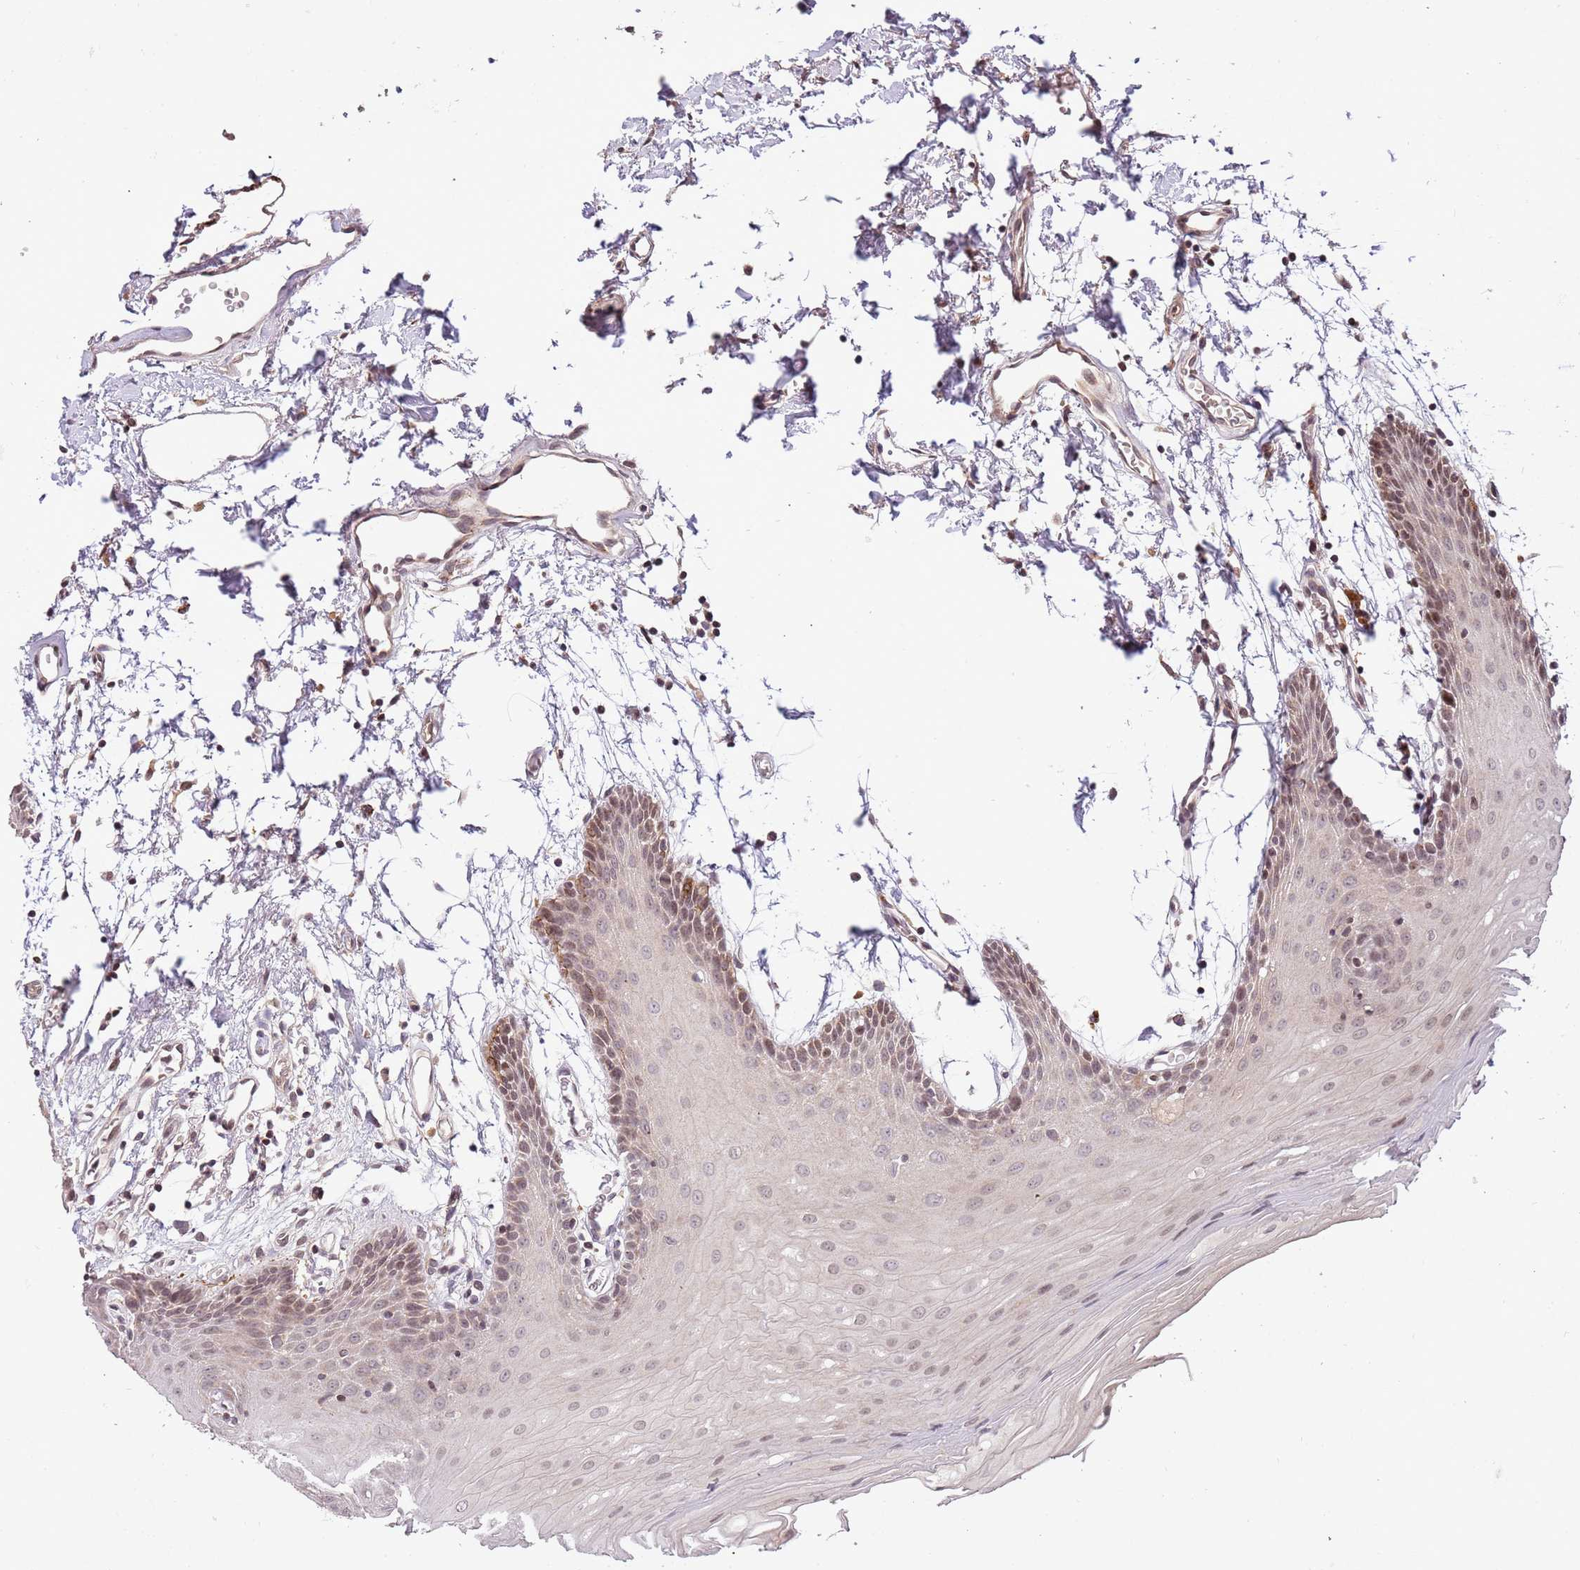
{"staining": {"intensity": "moderate", "quantity": "25%-75%", "location": "nuclear"}, "tissue": "oral mucosa", "cell_type": "Squamous epithelial cells", "image_type": "normal", "snomed": [{"axis": "morphology", "description": "Normal tissue, NOS"}, {"axis": "topography", "description": "Skeletal muscle"}, {"axis": "topography", "description": "Oral tissue"}, {"axis": "topography", "description": "Salivary gland"}, {"axis": "topography", "description": "Peripheral nerve tissue"}], "caption": "Normal oral mucosa displays moderate nuclear staining in about 25%-75% of squamous epithelial cells.", "gene": "SAMSN1", "patient": {"sex": "male", "age": 54}}